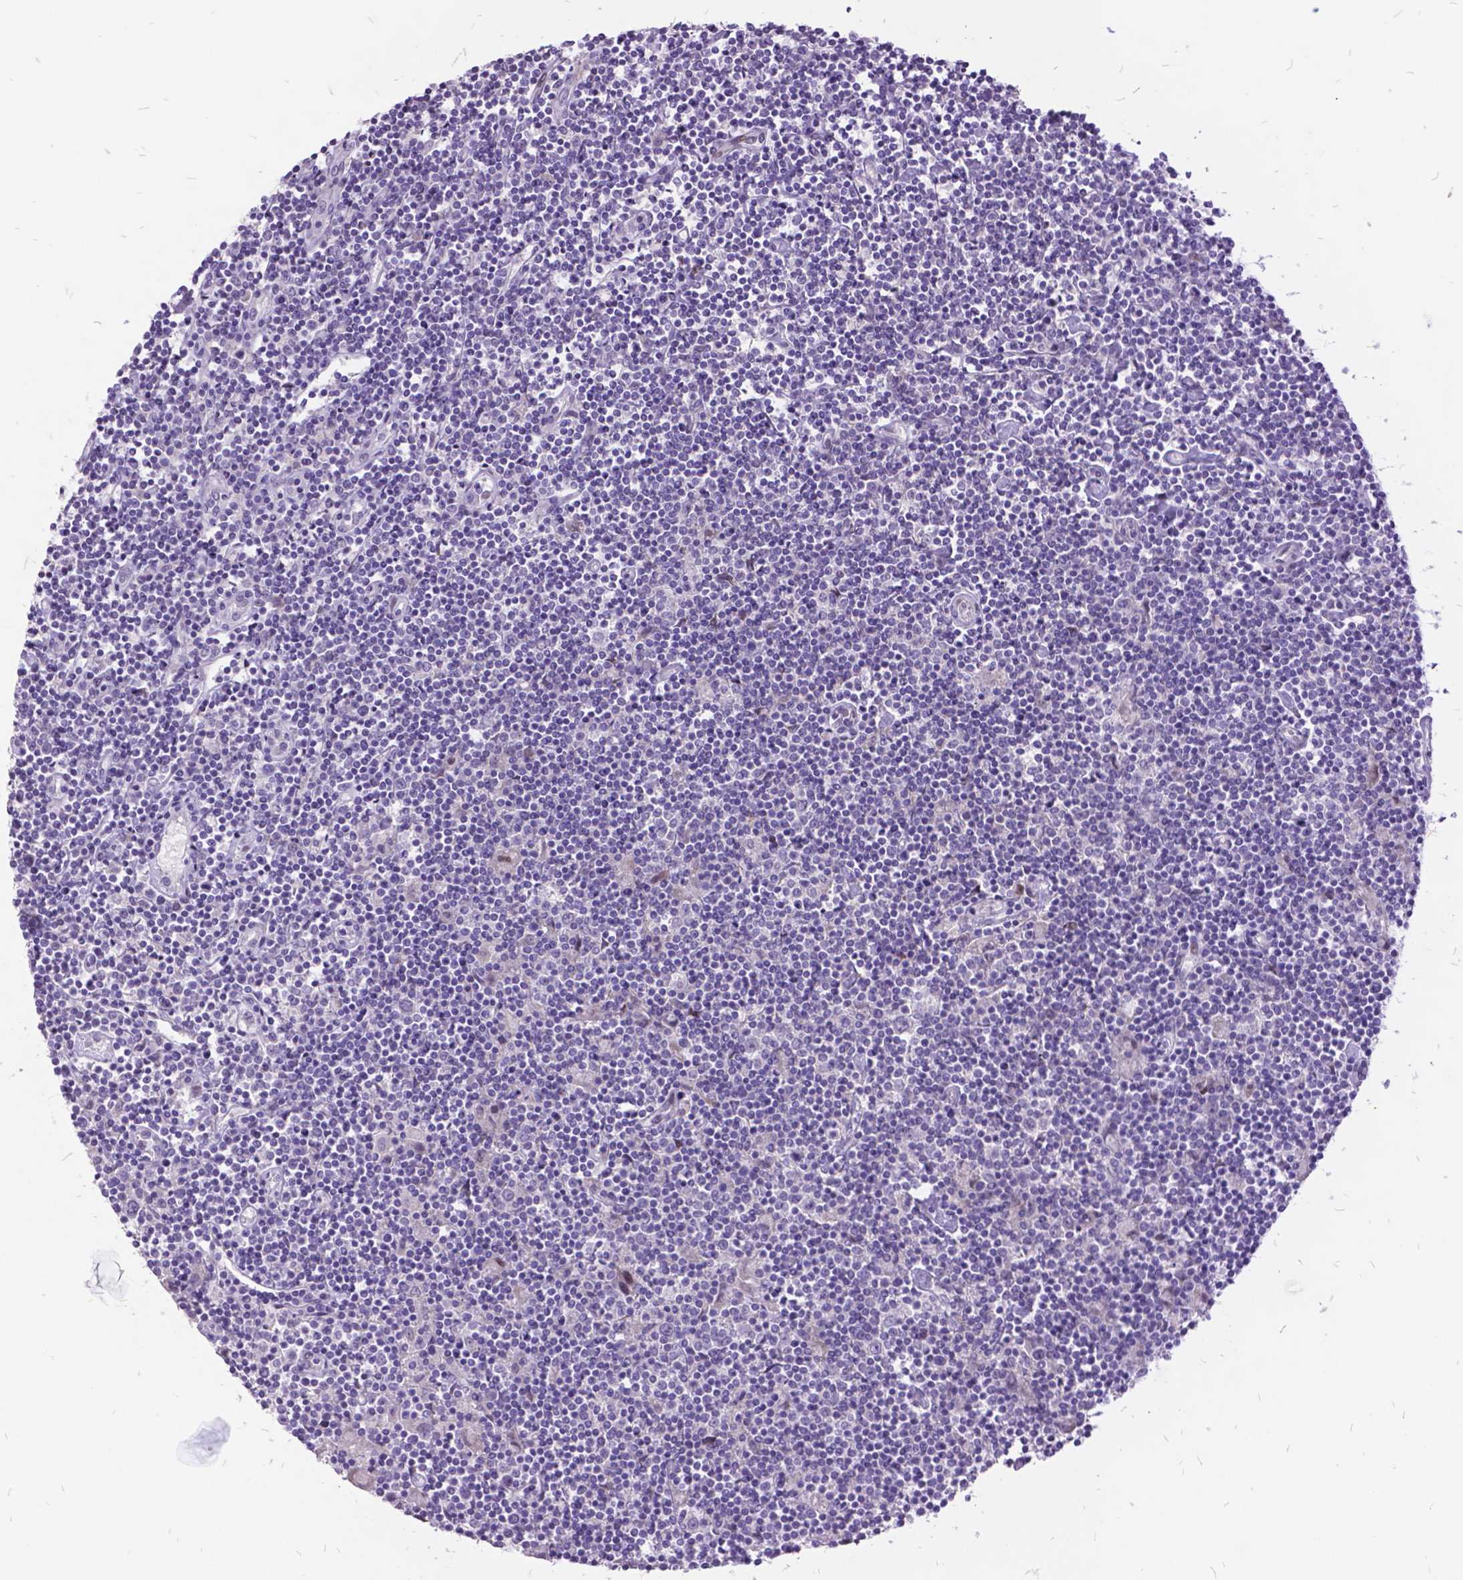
{"staining": {"intensity": "negative", "quantity": "none", "location": "none"}, "tissue": "lymphoma", "cell_type": "Tumor cells", "image_type": "cancer", "snomed": [{"axis": "morphology", "description": "Hodgkin's disease, NOS"}, {"axis": "topography", "description": "Lymph node"}], "caption": "Immunohistochemical staining of human lymphoma demonstrates no significant positivity in tumor cells. (Brightfield microscopy of DAB immunohistochemistry at high magnification).", "gene": "ITGB6", "patient": {"sex": "male", "age": 40}}